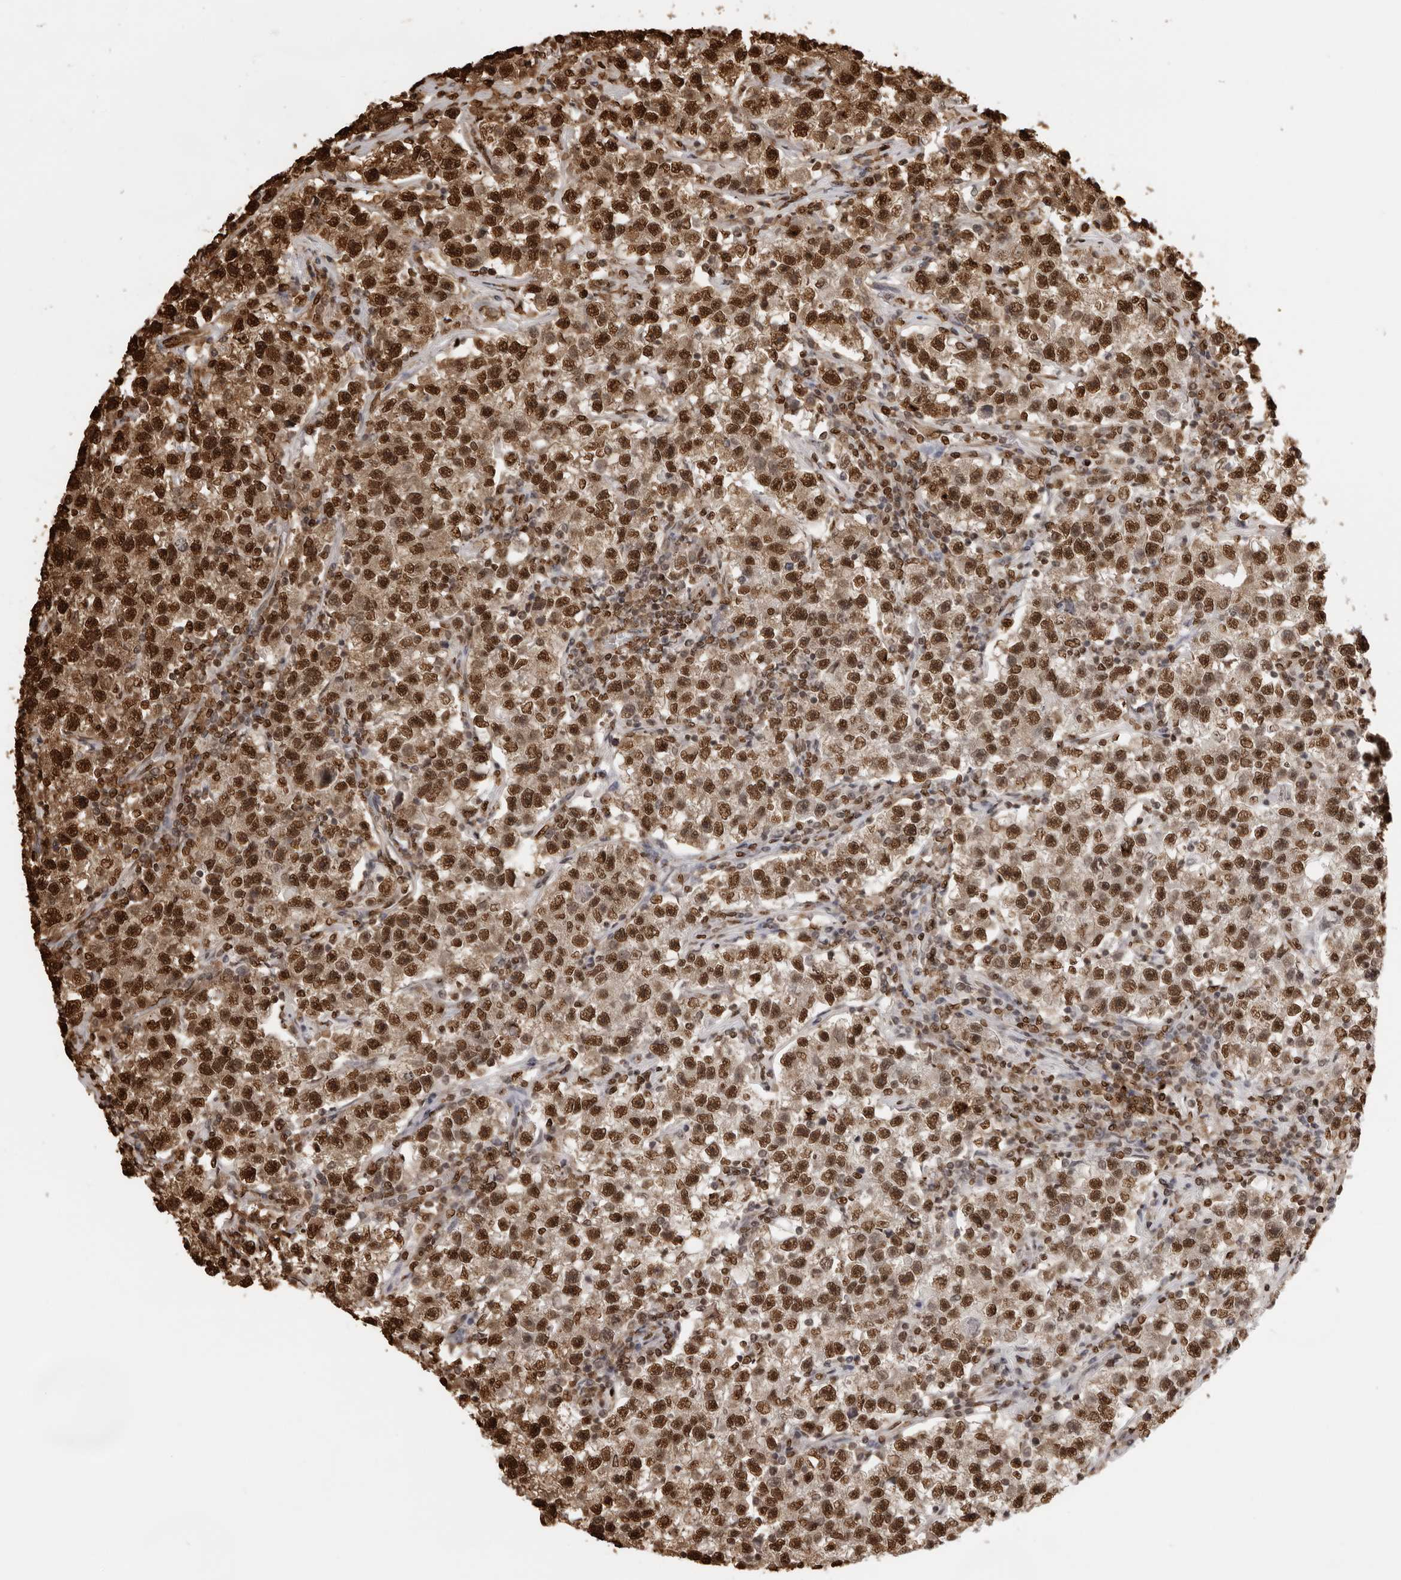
{"staining": {"intensity": "strong", "quantity": ">75%", "location": "cytoplasmic/membranous,nuclear"}, "tissue": "testis cancer", "cell_type": "Tumor cells", "image_type": "cancer", "snomed": [{"axis": "morphology", "description": "Seminoma, NOS"}, {"axis": "topography", "description": "Testis"}], "caption": "Brown immunohistochemical staining in human testis cancer displays strong cytoplasmic/membranous and nuclear expression in about >75% of tumor cells.", "gene": "ZFP91", "patient": {"sex": "male", "age": 22}}